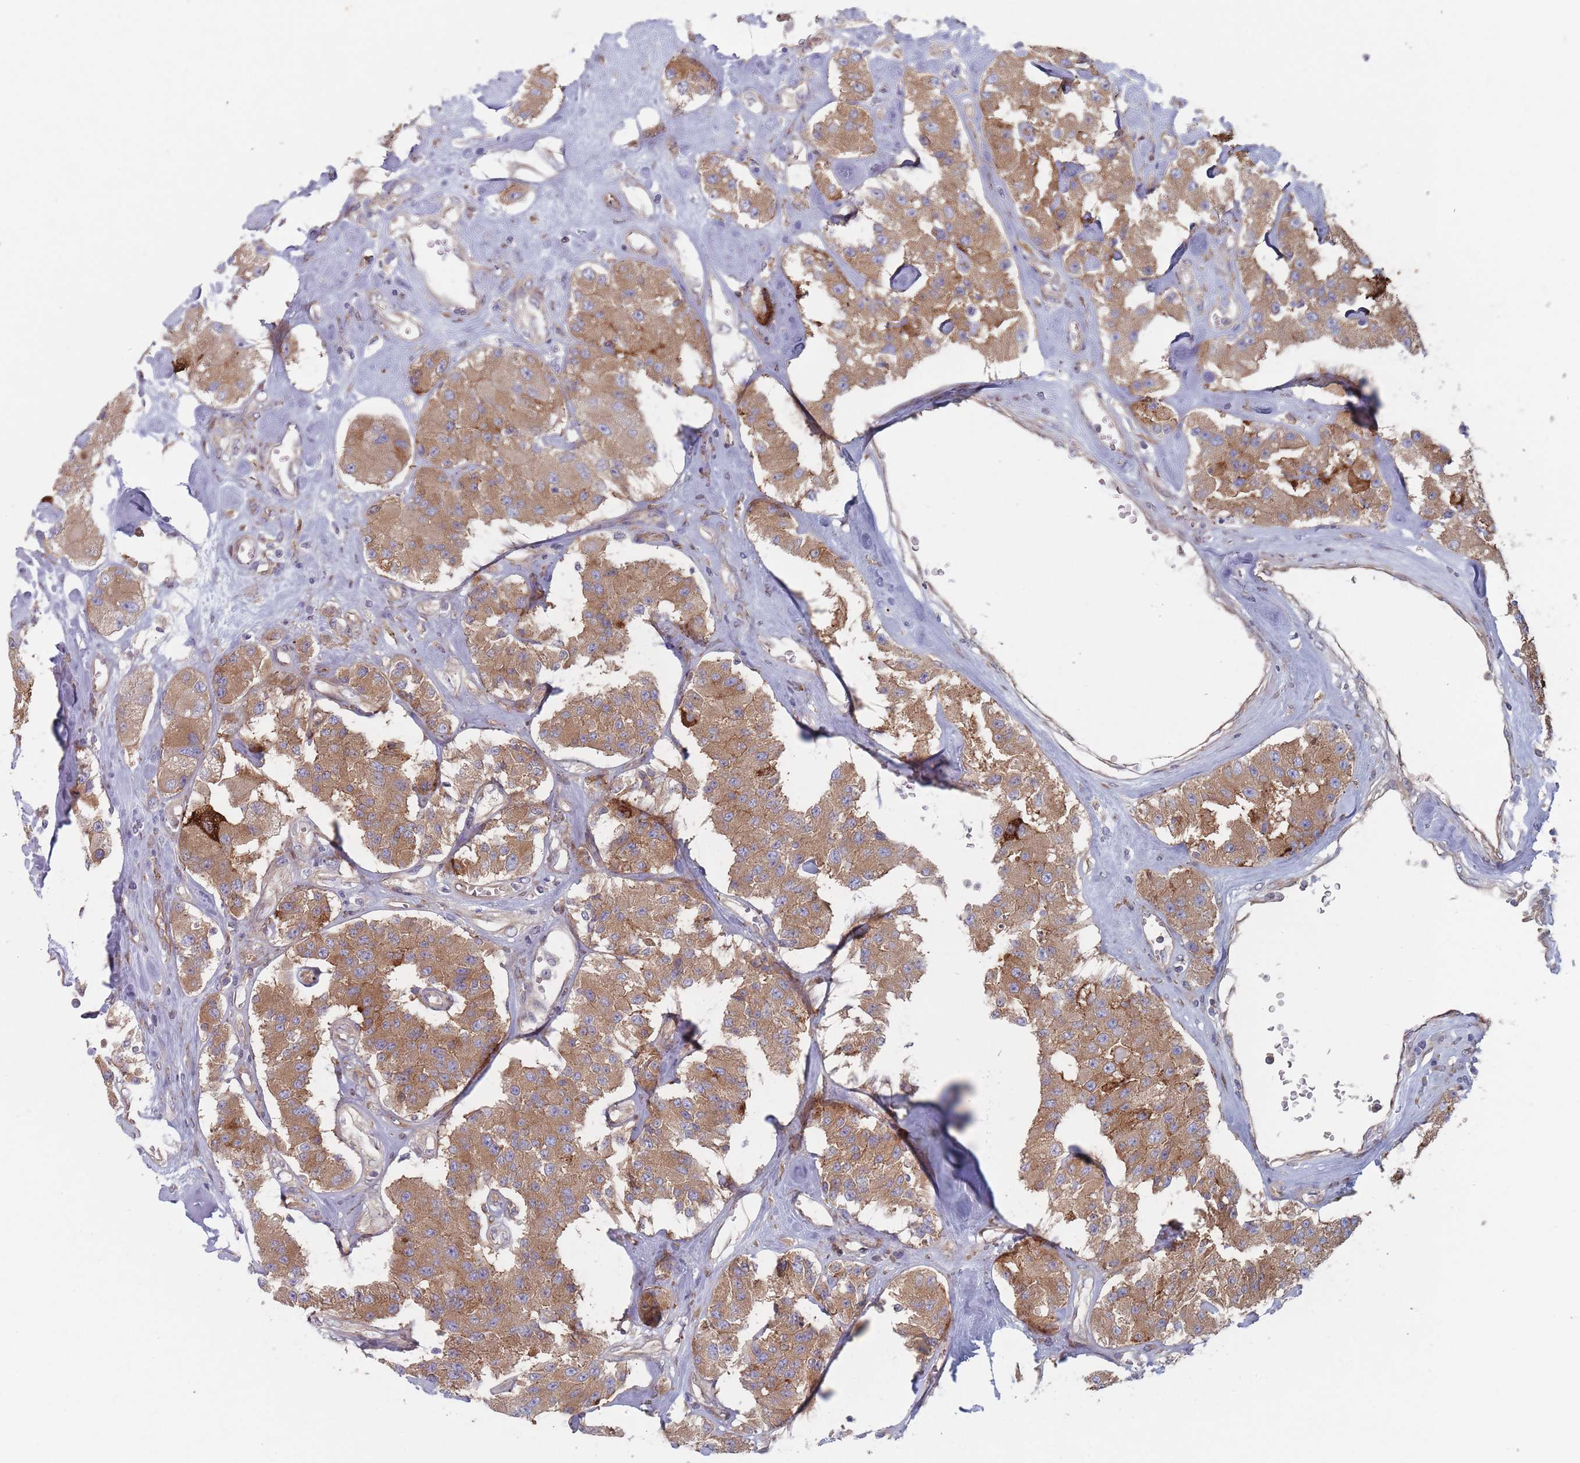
{"staining": {"intensity": "moderate", "quantity": ">75%", "location": "cytoplasmic/membranous"}, "tissue": "carcinoid", "cell_type": "Tumor cells", "image_type": "cancer", "snomed": [{"axis": "morphology", "description": "Carcinoid, malignant, NOS"}, {"axis": "topography", "description": "Pancreas"}], "caption": "Protein expression analysis of human carcinoid (malignant) reveals moderate cytoplasmic/membranous positivity in approximately >75% of tumor cells.", "gene": "KDSR", "patient": {"sex": "male", "age": 41}}